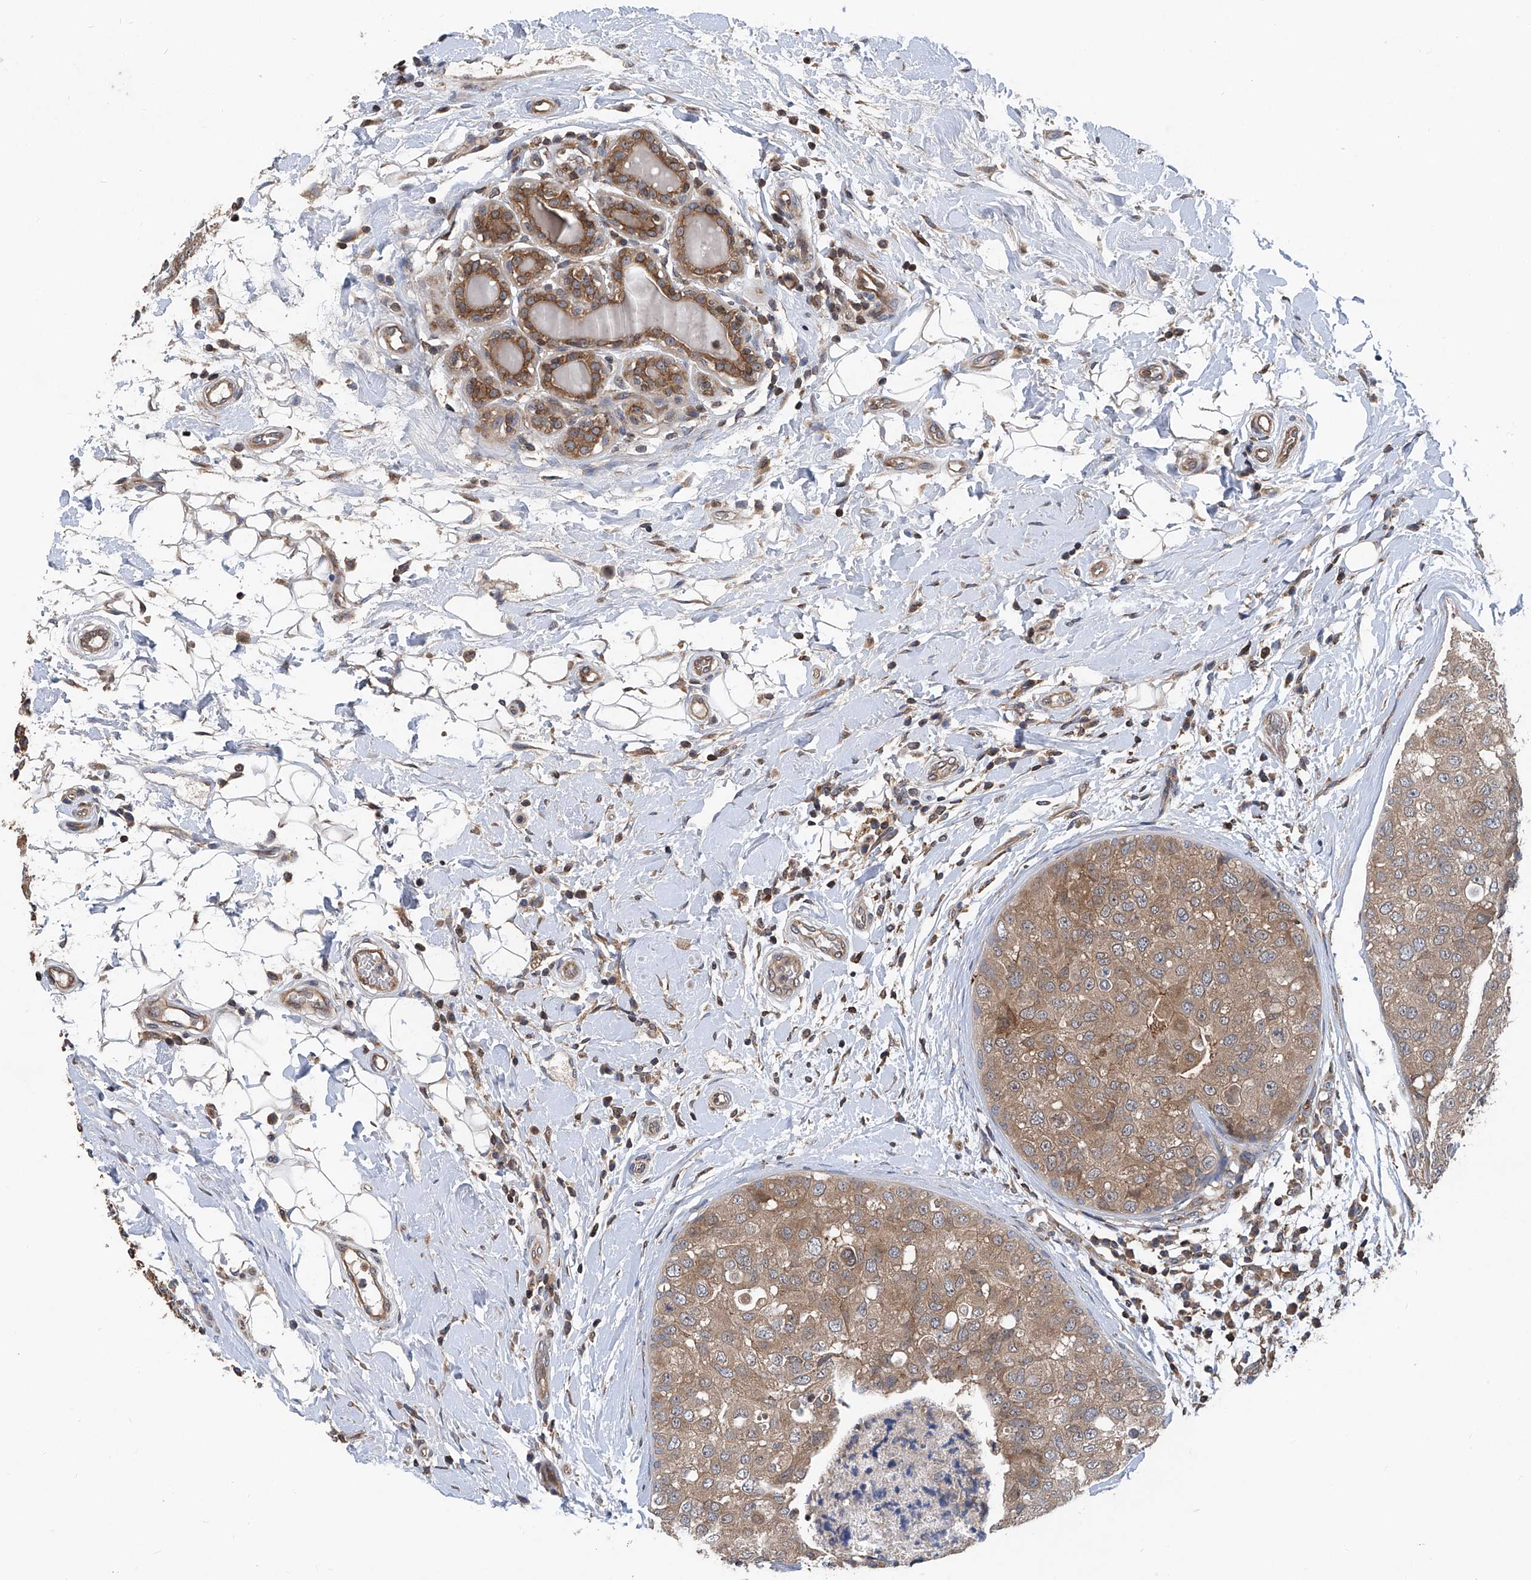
{"staining": {"intensity": "moderate", "quantity": ">75%", "location": "cytoplasmic/membranous"}, "tissue": "breast cancer", "cell_type": "Tumor cells", "image_type": "cancer", "snomed": [{"axis": "morphology", "description": "Duct carcinoma"}, {"axis": "topography", "description": "Breast"}], "caption": "Breast cancer (invasive ductal carcinoma) was stained to show a protein in brown. There is medium levels of moderate cytoplasmic/membranous positivity in about >75% of tumor cells.", "gene": "TRIM38", "patient": {"sex": "female", "age": 27}}